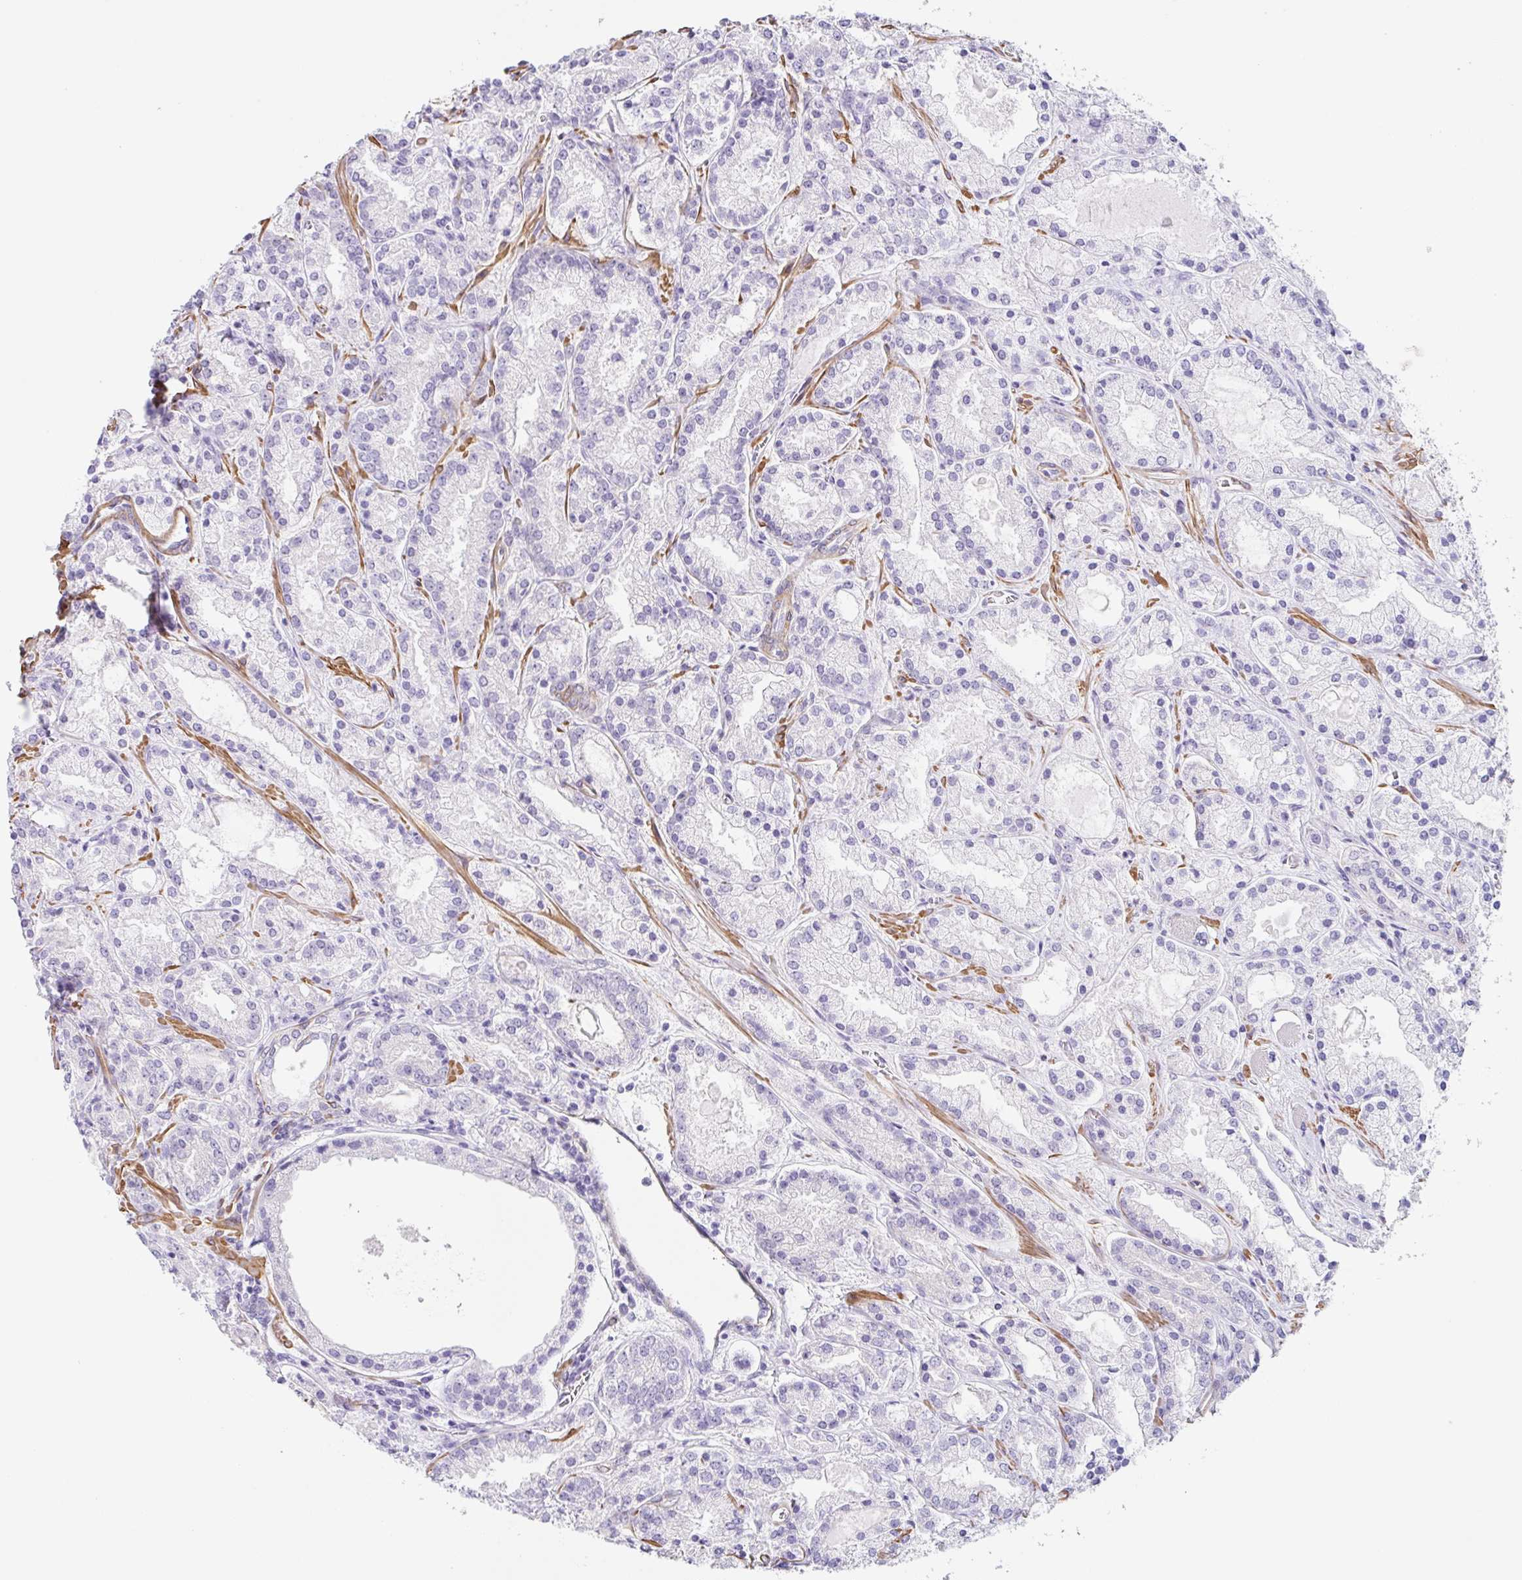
{"staining": {"intensity": "negative", "quantity": "none", "location": "none"}, "tissue": "prostate cancer", "cell_type": "Tumor cells", "image_type": "cancer", "snomed": [{"axis": "morphology", "description": "Adenocarcinoma, High grade"}, {"axis": "topography", "description": "Prostate"}], "caption": "A histopathology image of human prostate high-grade adenocarcinoma is negative for staining in tumor cells.", "gene": "DCAF17", "patient": {"sex": "male", "age": 67}}